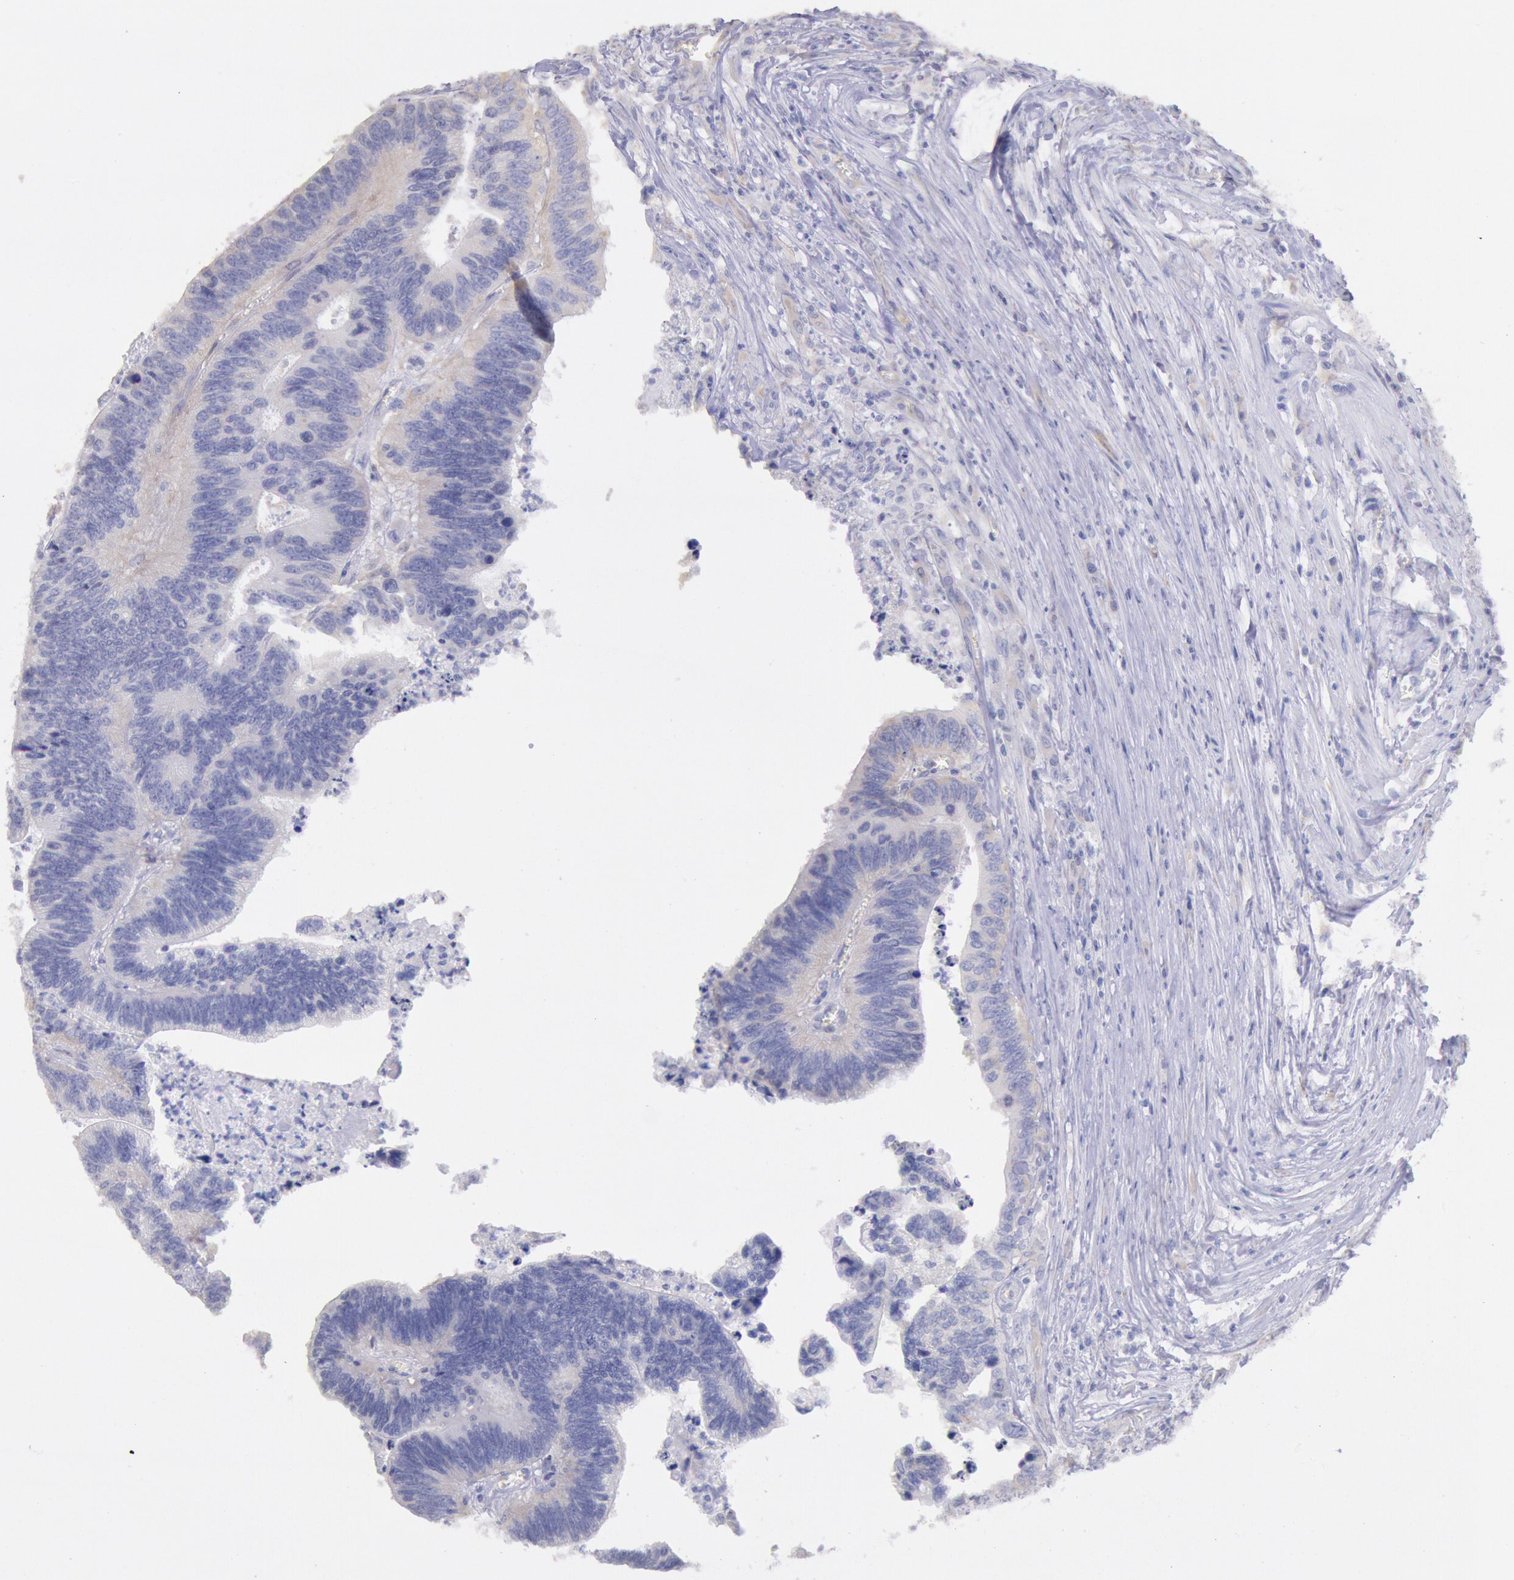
{"staining": {"intensity": "weak", "quantity": ">75%", "location": "cytoplasmic/membranous"}, "tissue": "colorectal cancer", "cell_type": "Tumor cells", "image_type": "cancer", "snomed": [{"axis": "morphology", "description": "Adenocarcinoma, NOS"}, {"axis": "topography", "description": "Colon"}], "caption": "IHC histopathology image of neoplastic tissue: colorectal cancer stained using IHC shows low levels of weak protein expression localized specifically in the cytoplasmic/membranous of tumor cells, appearing as a cytoplasmic/membranous brown color.", "gene": "DRG1", "patient": {"sex": "male", "age": 72}}